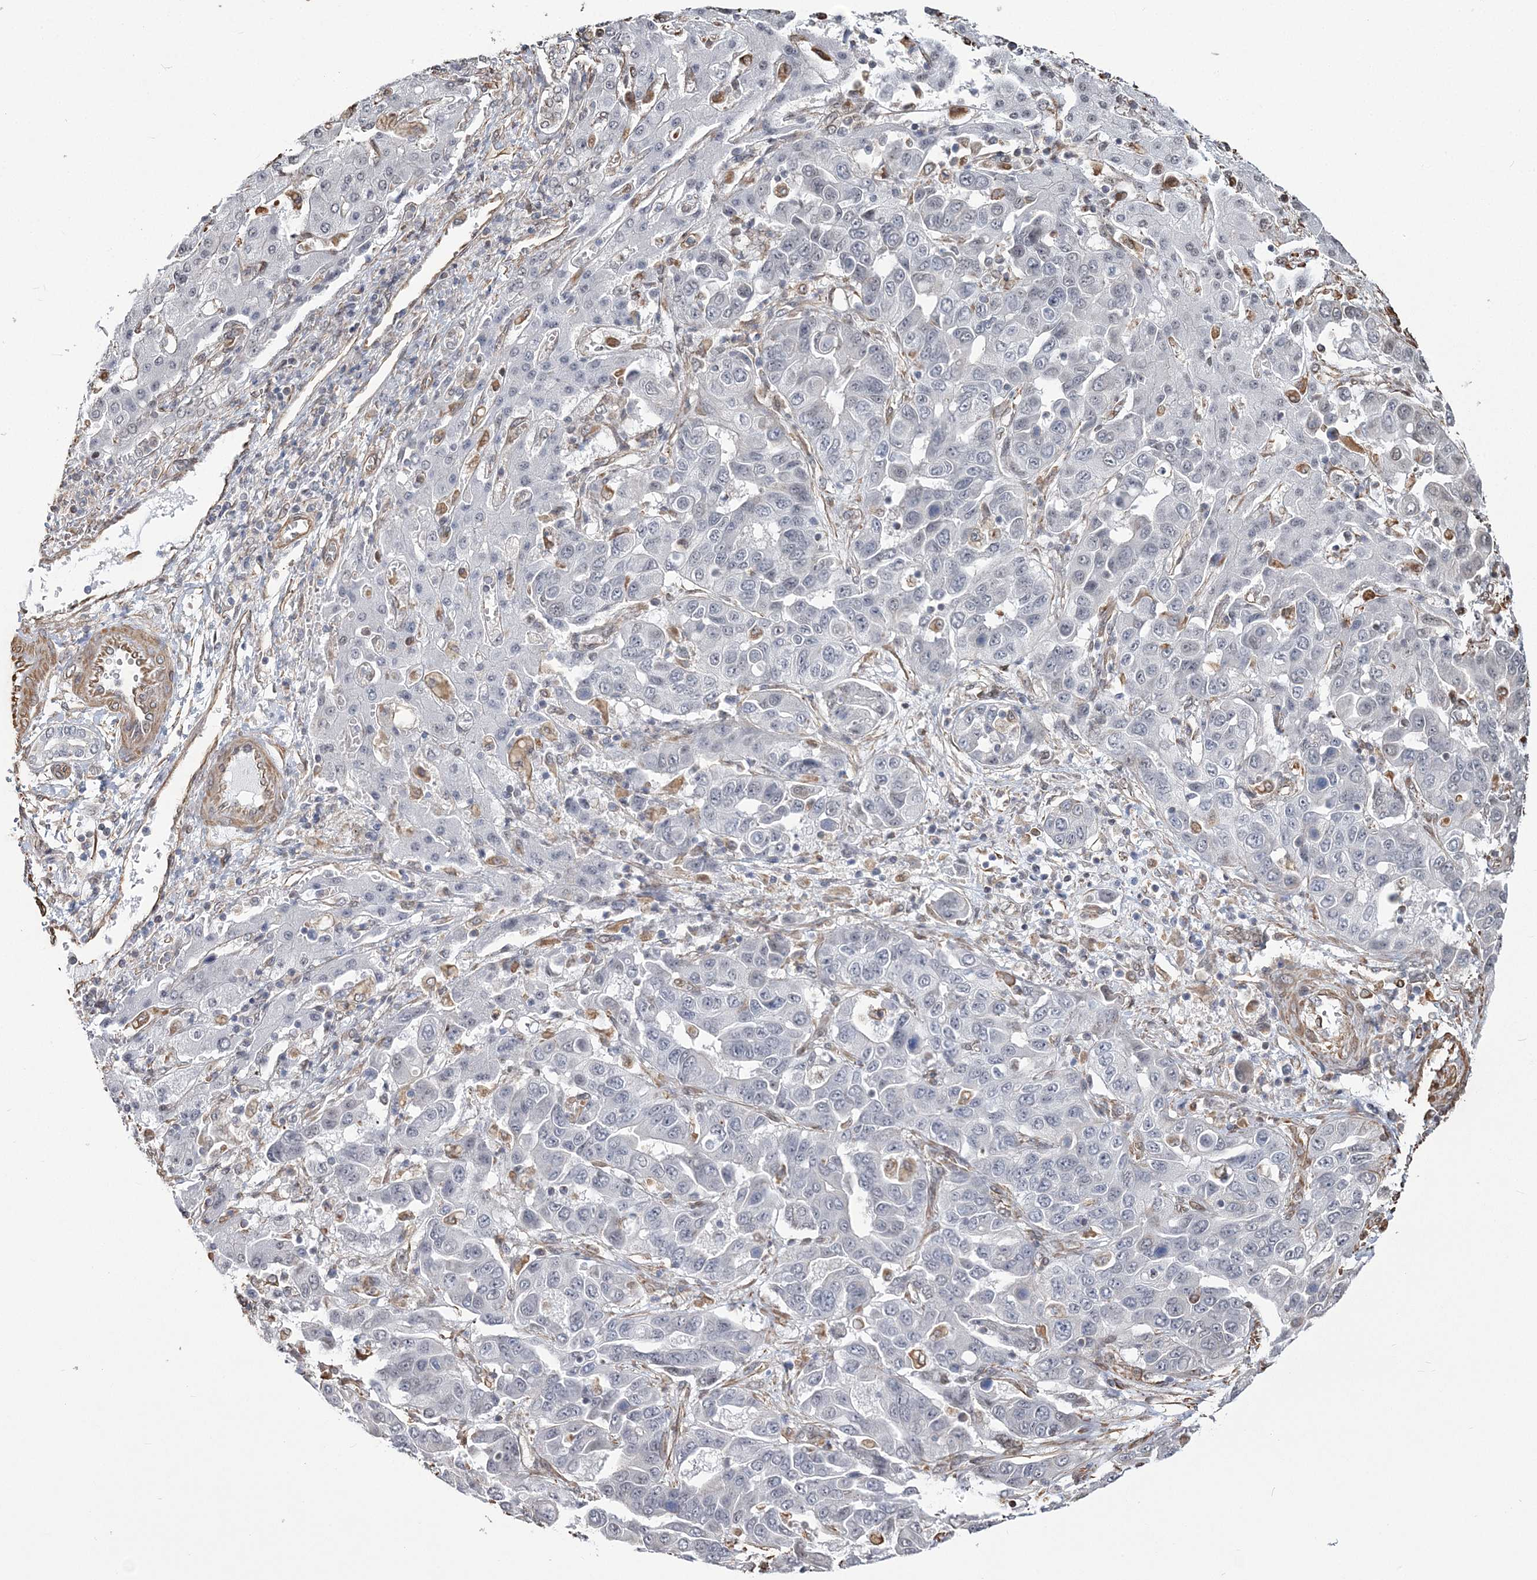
{"staining": {"intensity": "negative", "quantity": "none", "location": "none"}, "tissue": "liver cancer", "cell_type": "Tumor cells", "image_type": "cancer", "snomed": [{"axis": "morphology", "description": "Cholangiocarcinoma"}, {"axis": "topography", "description": "Liver"}], "caption": "This is an immunohistochemistry (IHC) photomicrograph of human liver cancer. There is no staining in tumor cells.", "gene": "ATP11B", "patient": {"sex": "female", "age": 52}}